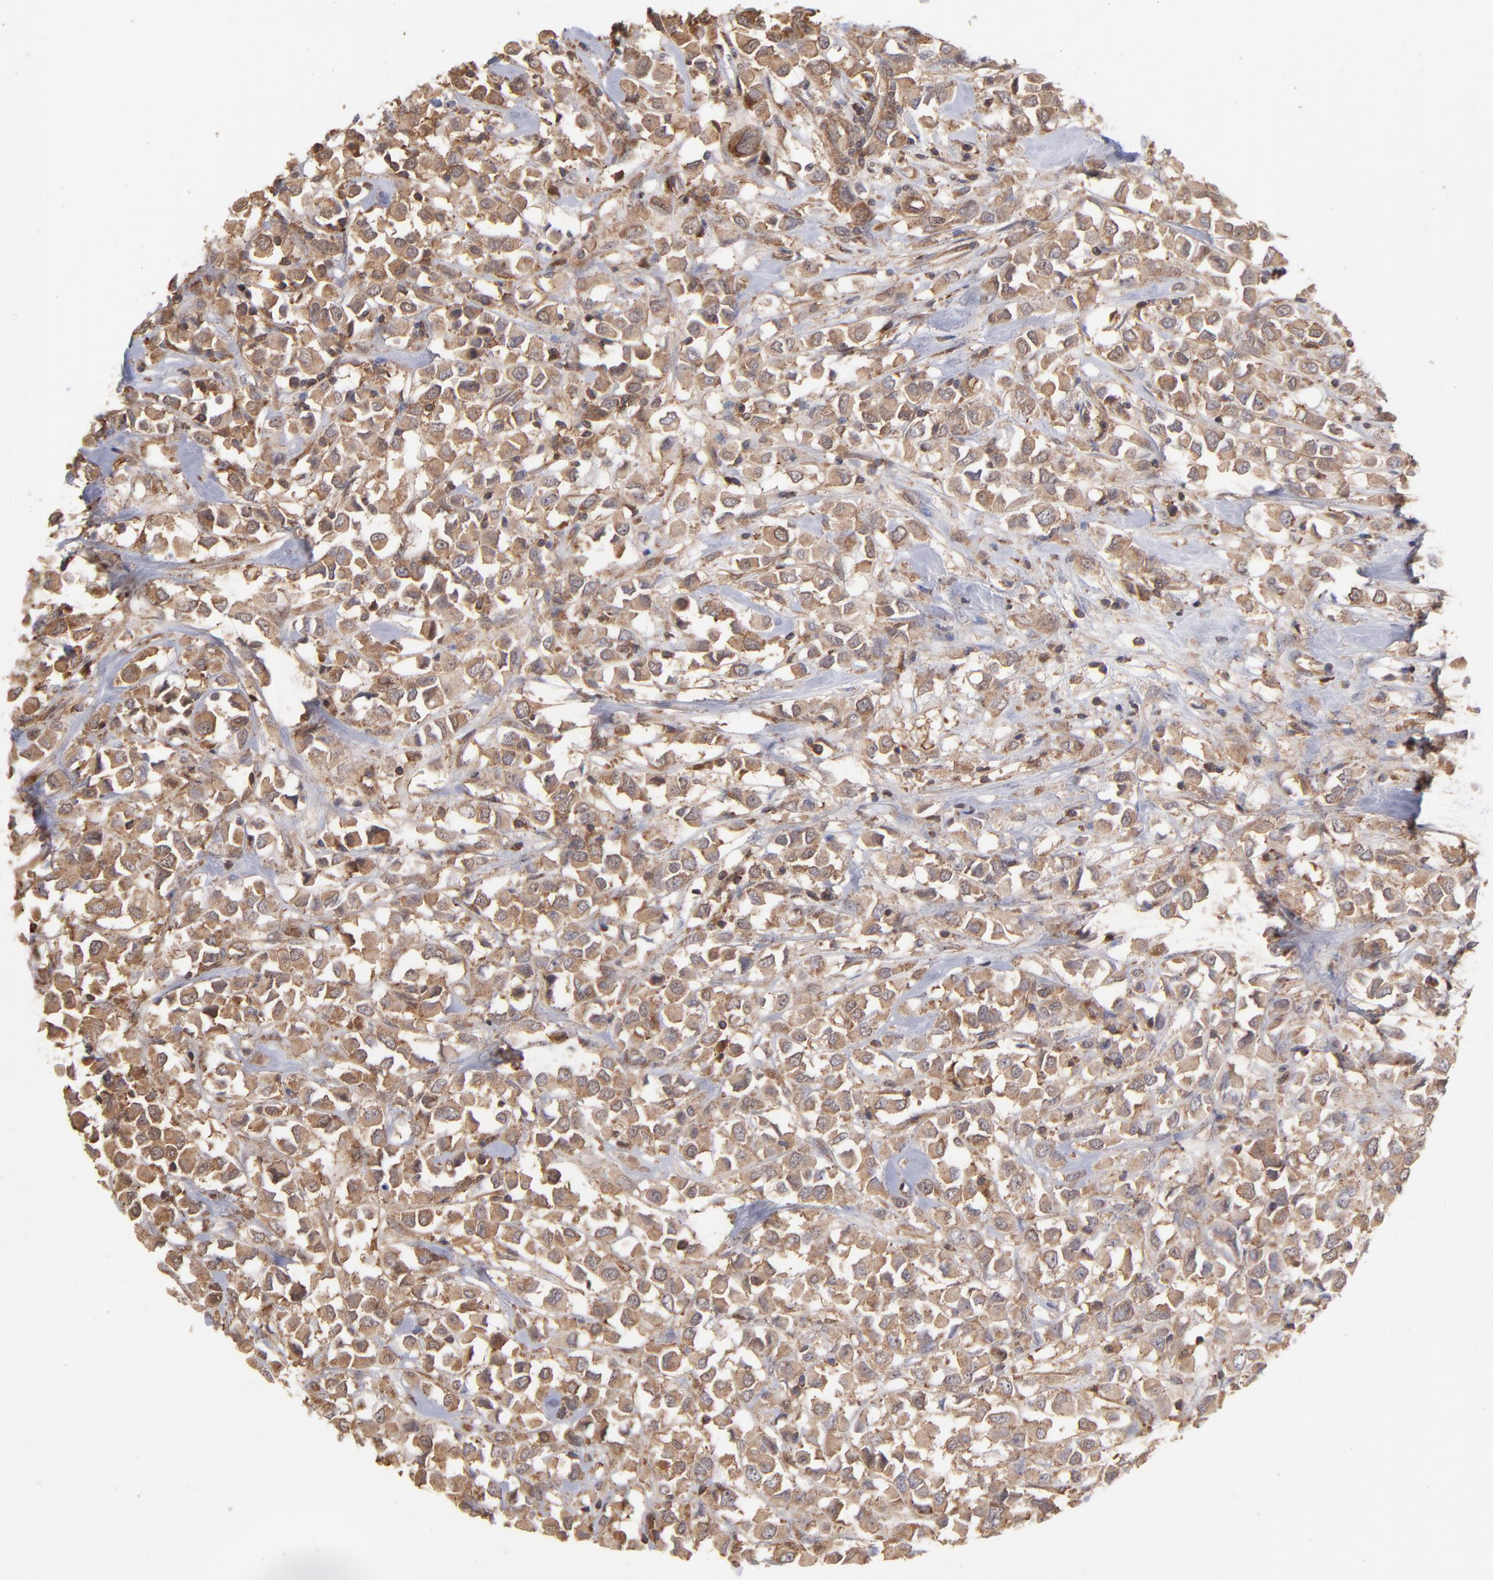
{"staining": {"intensity": "moderate", "quantity": ">75%", "location": "cytoplasmic/membranous"}, "tissue": "breast cancer", "cell_type": "Tumor cells", "image_type": "cancer", "snomed": [{"axis": "morphology", "description": "Duct carcinoma"}, {"axis": "topography", "description": "Breast"}], "caption": "Protein expression analysis of human invasive ductal carcinoma (breast) reveals moderate cytoplasmic/membranous expression in approximately >75% of tumor cells. The protein is stained brown, and the nuclei are stained in blue (DAB IHC with brightfield microscopy, high magnification).", "gene": "MAPRE1", "patient": {"sex": "female", "age": 61}}